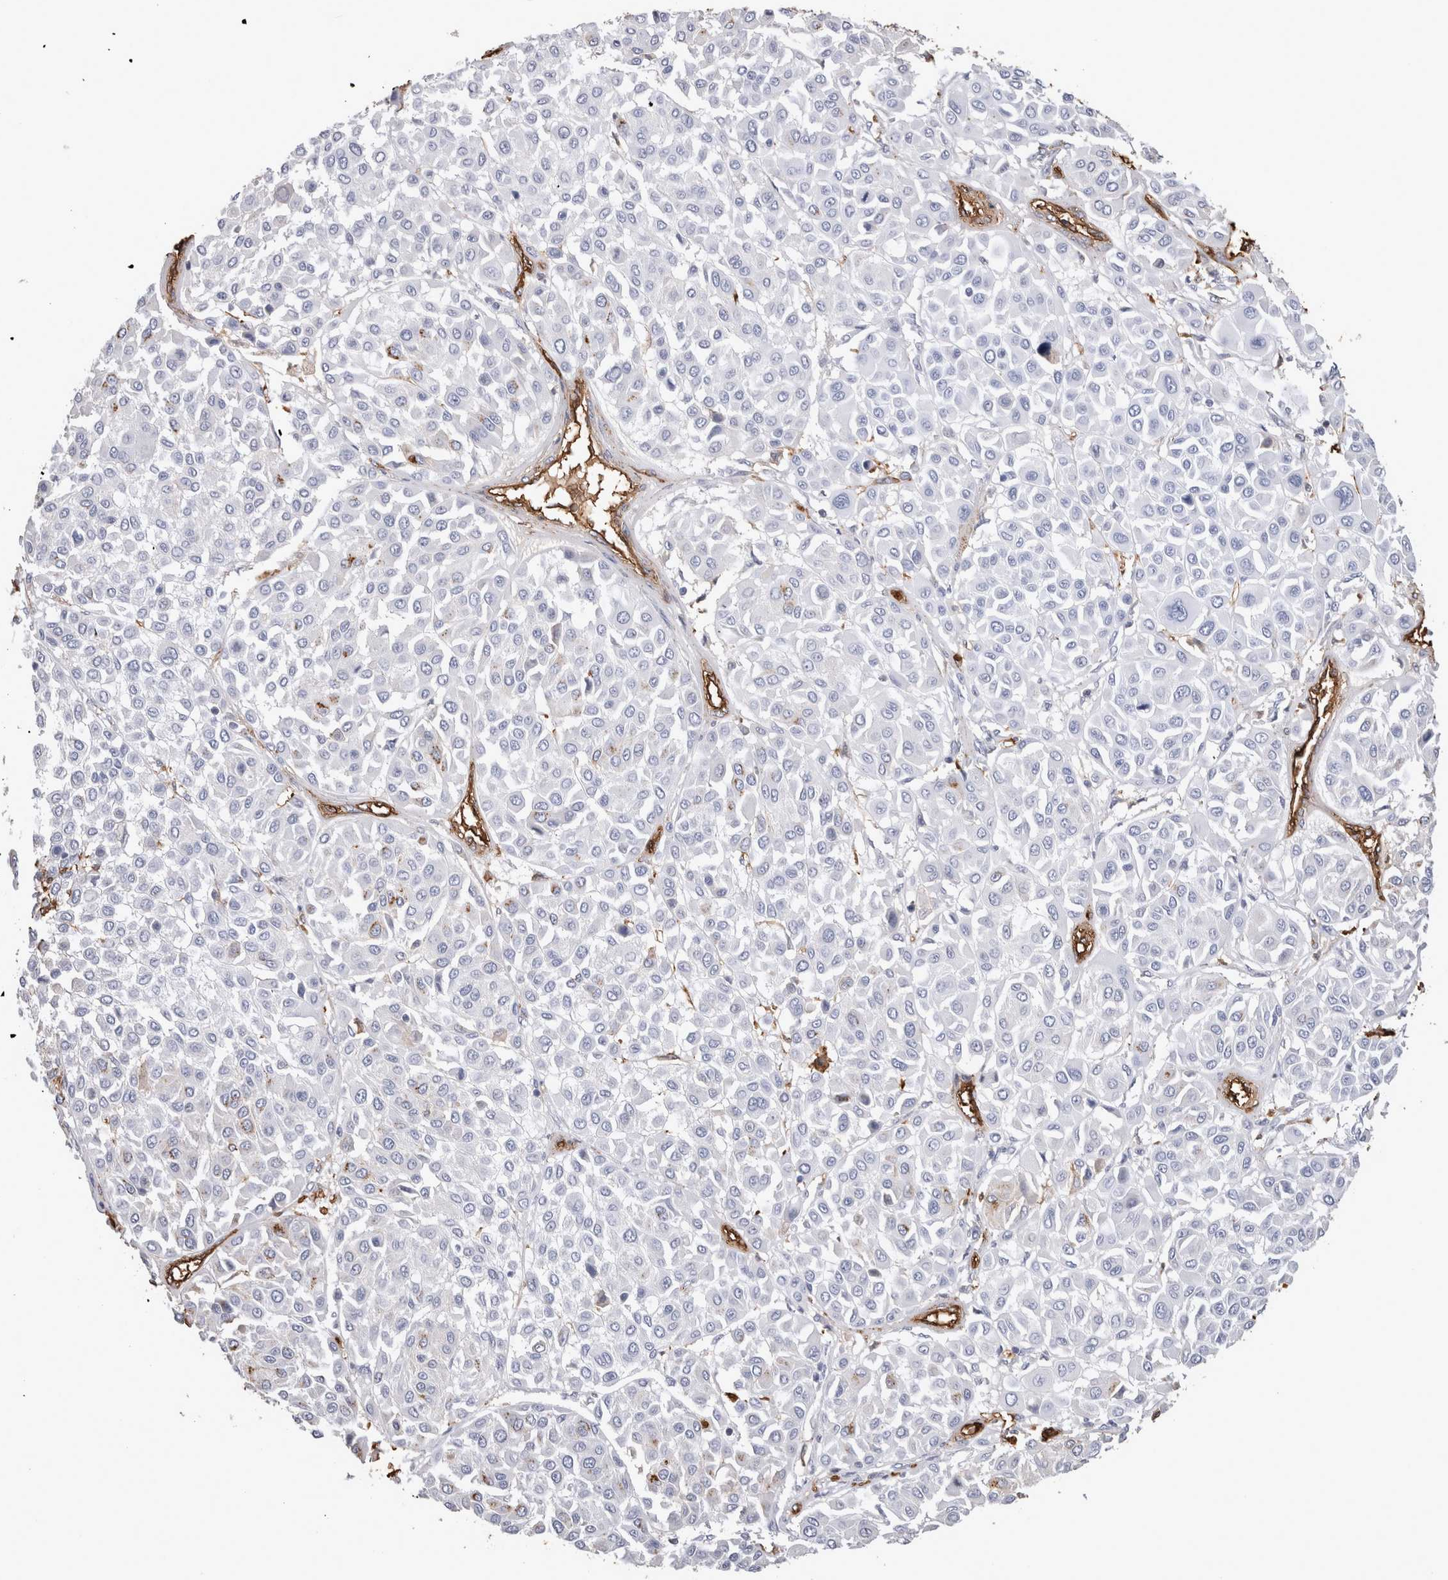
{"staining": {"intensity": "negative", "quantity": "none", "location": "none"}, "tissue": "melanoma", "cell_type": "Tumor cells", "image_type": "cancer", "snomed": [{"axis": "morphology", "description": "Malignant melanoma, Metastatic site"}, {"axis": "topography", "description": "Soft tissue"}], "caption": "Malignant melanoma (metastatic site) stained for a protein using IHC shows no staining tumor cells.", "gene": "IL17RC", "patient": {"sex": "male", "age": 41}}